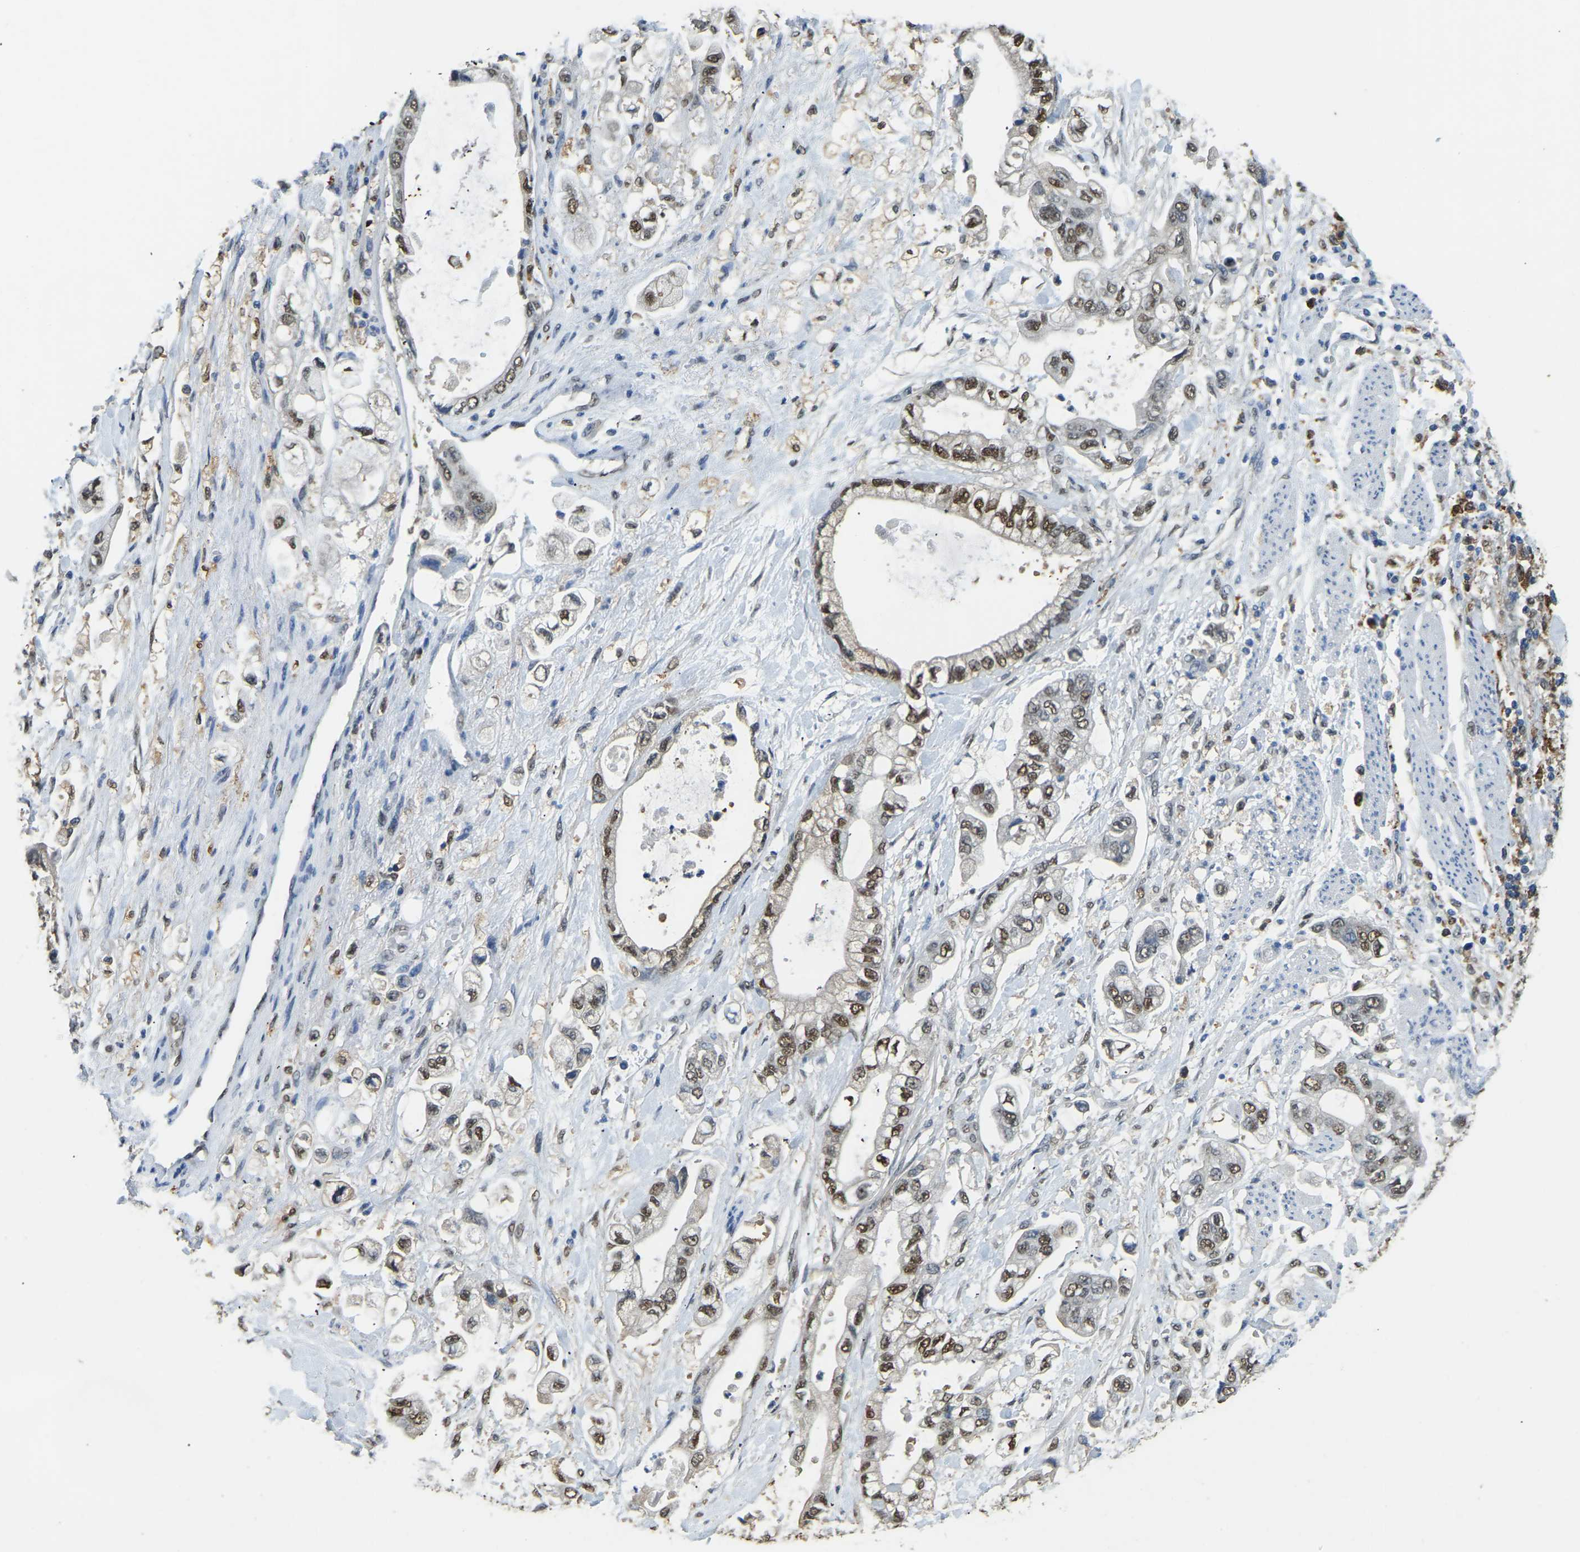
{"staining": {"intensity": "strong", "quantity": "25%-75%", "location": "nuclear"}, "tissue": "stomach cancer", "cell_type": "Tumor cells", "image_type": "cancer", "snomed": [{"axis": "morphology", "description": "Normal tissue, NOS"}, {"axis": "morphology", "description": "Adenocarcinoma, NOS"}, {"axis": "topography", "description": "Stomach"}], "caption": "Stomach adenocarcinoma was stained to show a protein in brown. There is high levels of strong nuclear staining in approximately 25%-75% of tumor cells.", "gene": "NANS", "patient": {"sex": "male", "age": 62}}